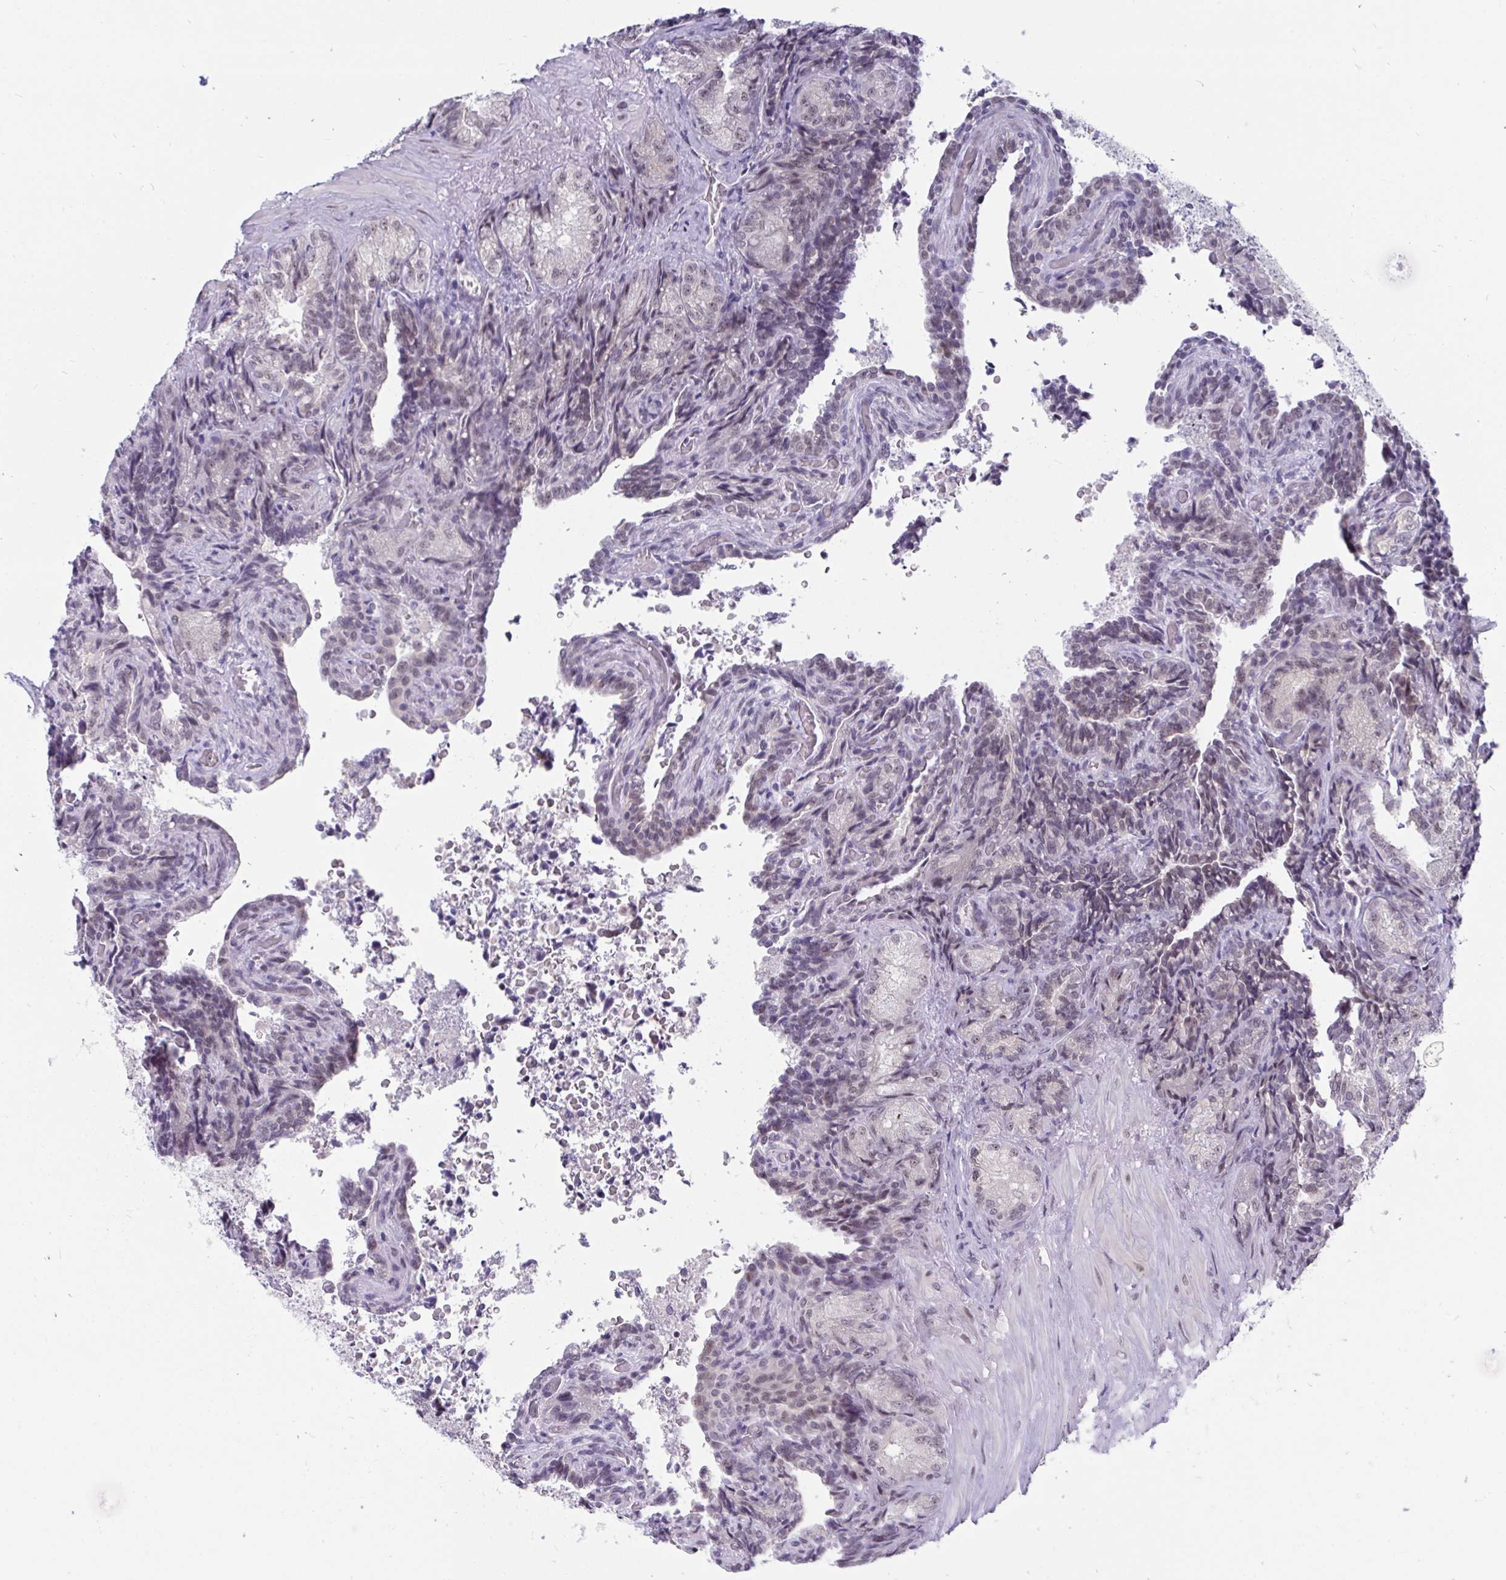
{"staining": {"intensity": "weak", "quantity": "25%-75%", "location": "nuclear"}, "tissue": "seminal vesicle", "cell_type": "Glandular cells", "image_type": "normal", "snomed": [{"axis": "morphology", "description": "Normal tissue, NOS"}, {"axis": "topography", "description": "Seminal veicle"}], "caption": "DAB (3,3'-diaminobenzidine) immunohistochemical staining of benign human seminal vesicle demonstrates weak nuclear protein expression in about 25%-75% of glandular cells.", "gene": "PRR14", "patient": {"sex": "male", "age": 68}}